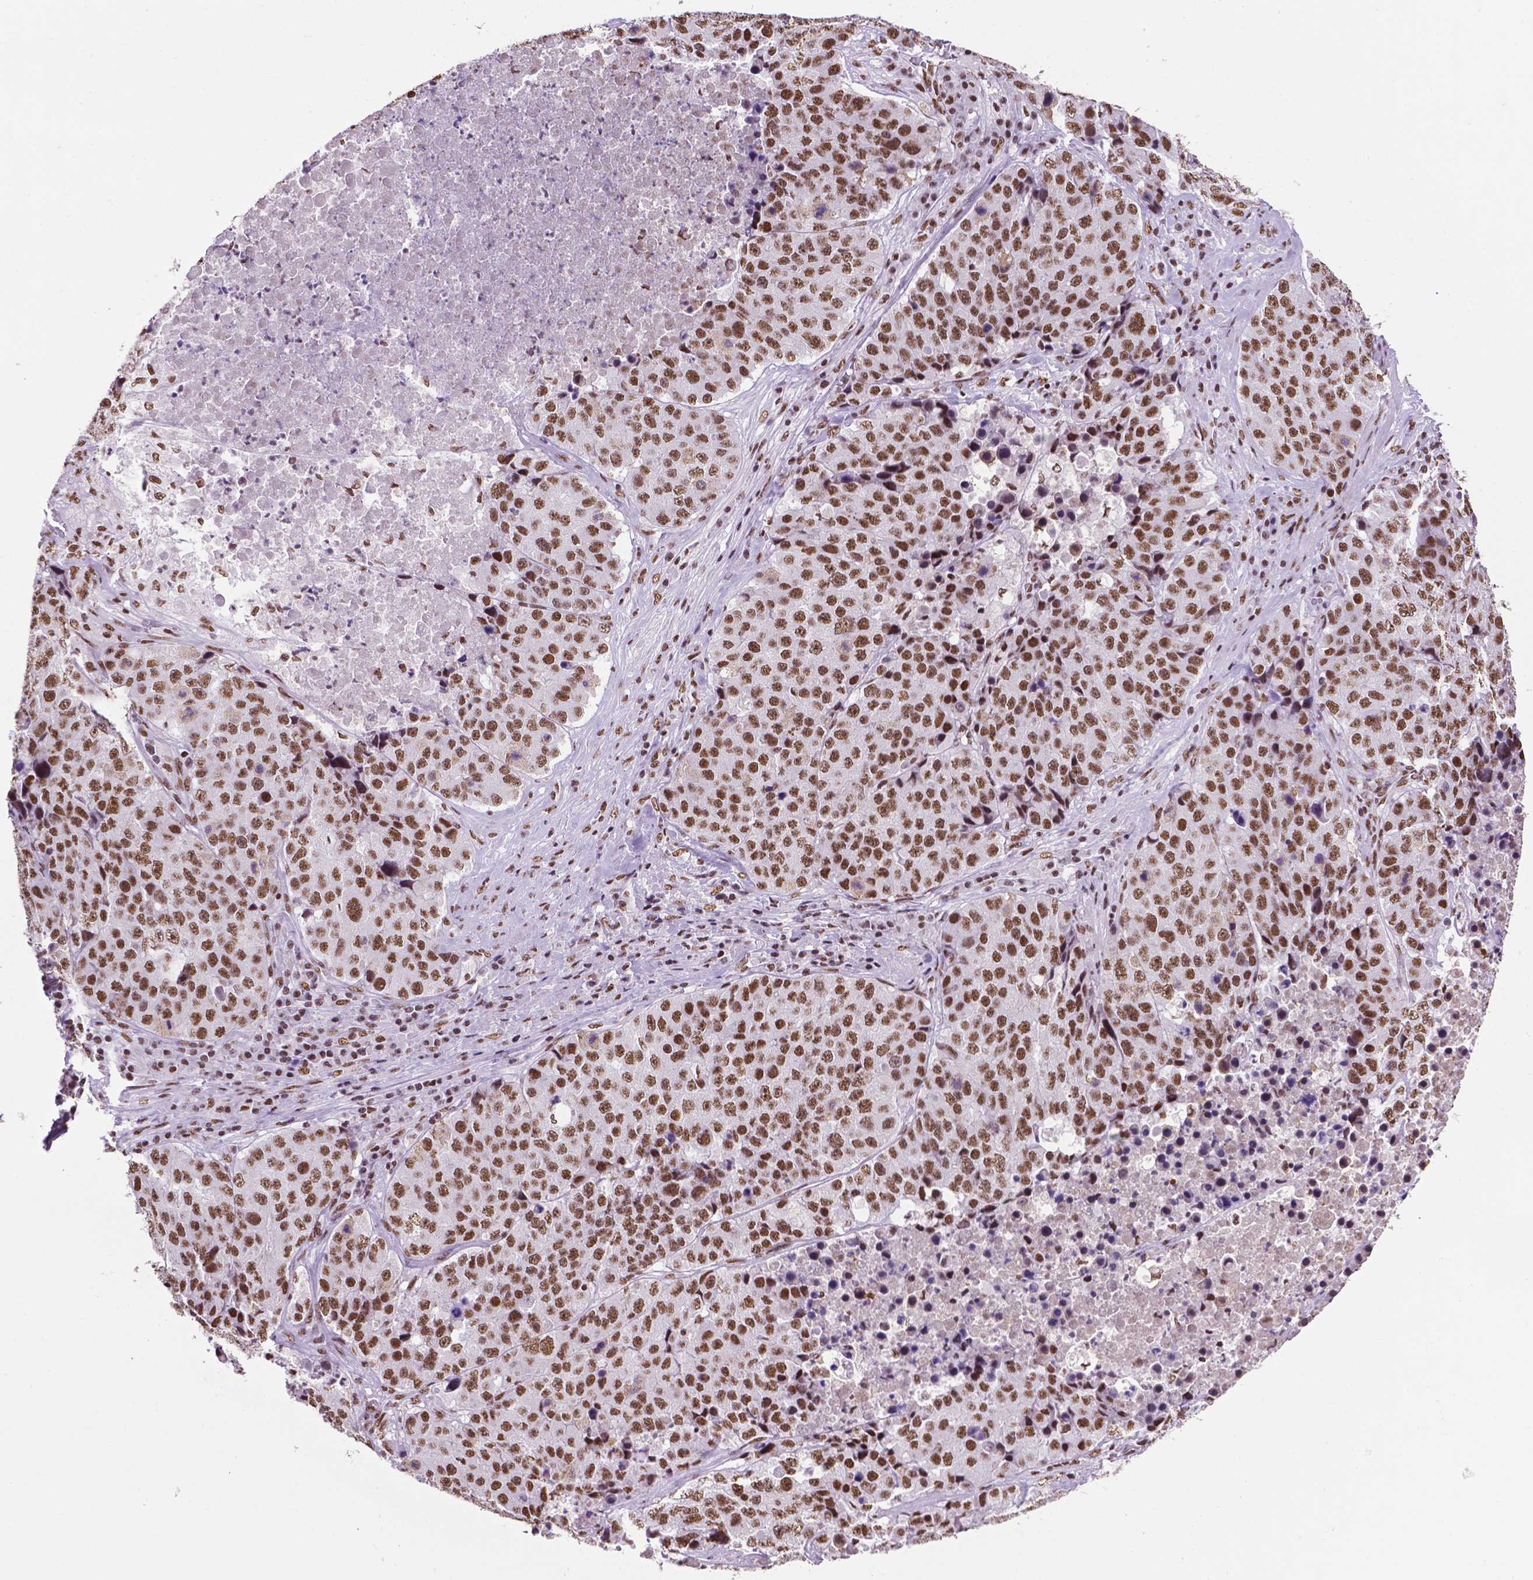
{"staining": {"intensity": "strong", "quantity": ">75%", "location": "nuclear"}, "tissue": "stomach cancer", "cell_type": "Tumor cells", "image_type": "cancer", "snomed": [{"axis": "morphology", "description": "Adenocarcinoma, NOS"}, {"axis": "topography", "description": "Stomach"}], "caption": "DAB immunohistochemical staining of stomach cancer (adenocarcinoma) shows strong nuclear protein positivity in approximately >75% of tumor cells.", "gene": "CCAR2", "patient": {"sex": "male", "age": 71}}